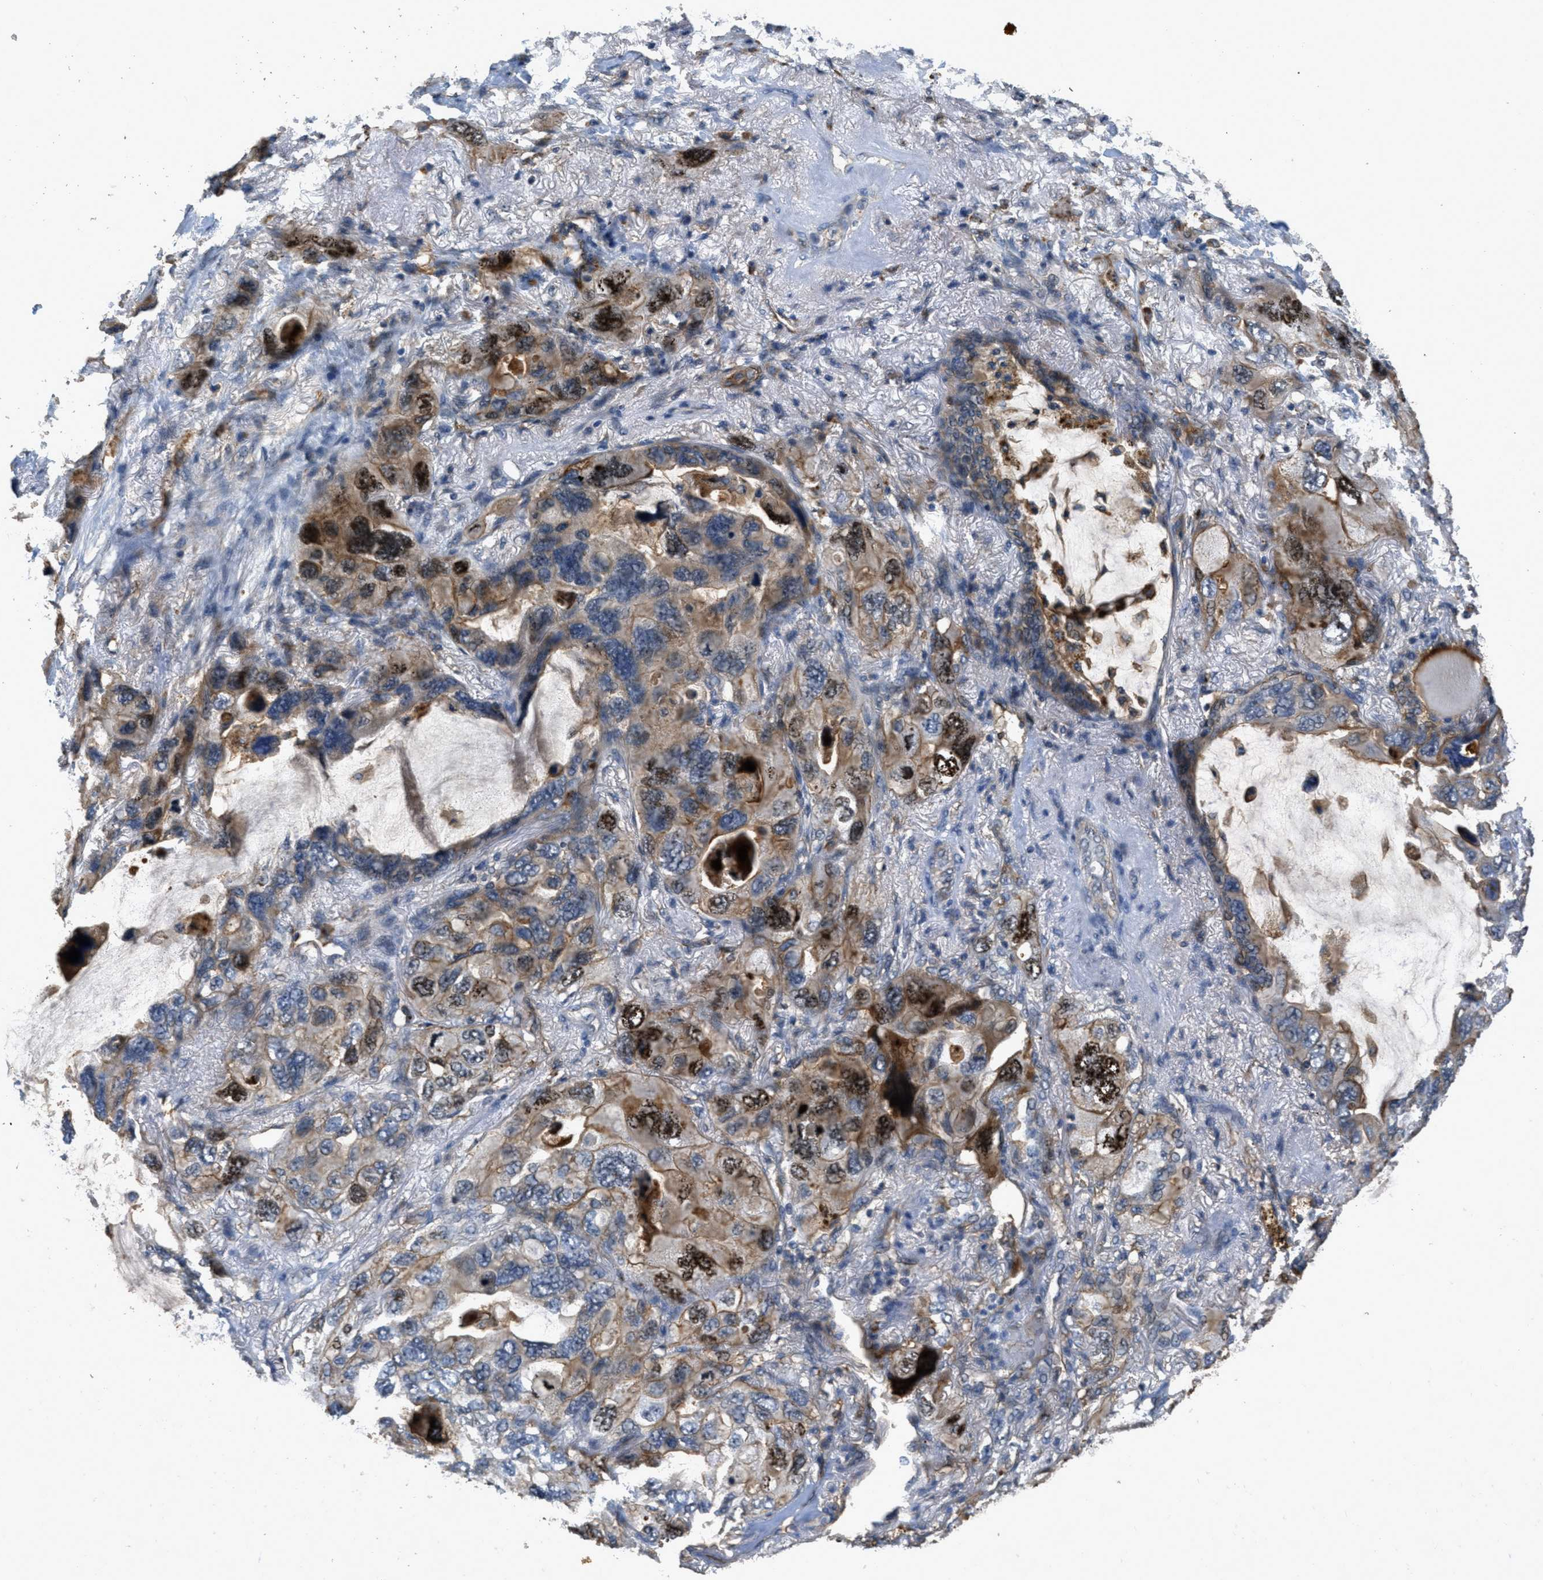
{"staining": {"intensity": "moderate", "quantity": ">75%", "location": "cytoplasmic/membranous"}, "tissue": "lung cancer", "cell_type": "Tumor cells", "image_type": "cancer", "snomed": [{"axis": "morphology", "description": "Squamous cell carcinoma, NOS"}, {"axis": "topography", "description": "Lung"}], "caption": "The immunohistochemical stain shows moderate cytoplasmic/membranous expression in tumor cells of lung squamous cell carcinoma tissue. (DAB IHC, brown staining for protein, blue staining for nuclei).", "gene": "OSMR", "patient": {"sex": "female", "age": 73}}